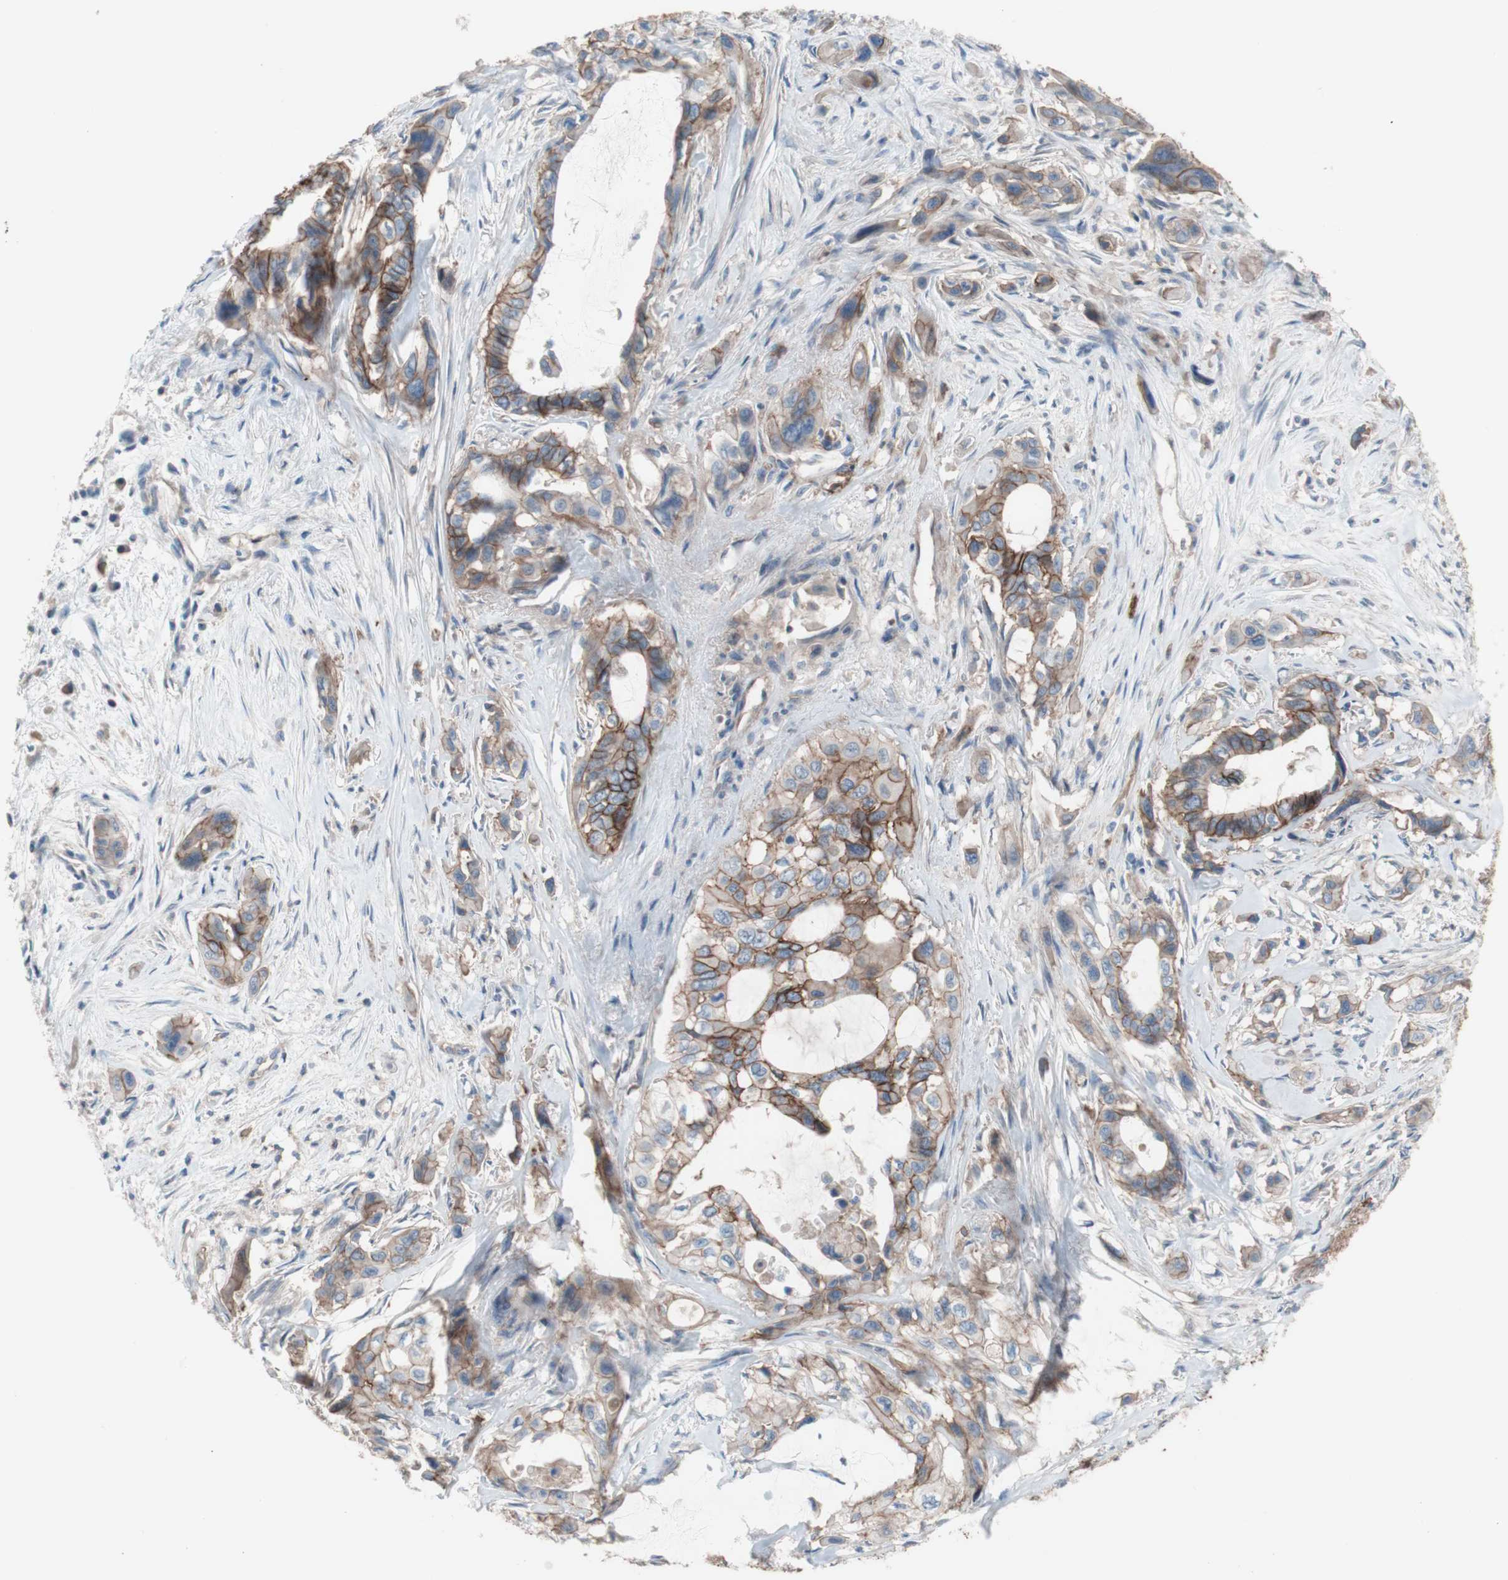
{"staining": {"intensity": "moderate", "quantity": ">75%", "location": "cytoplasmic/membranous"}, "tissue": "pancreatic cancer", "cell_type": "Tumor cells", "image_type": "cancer", "snomed": [{"axis": "morphology", "description": "Adenocarcinoma, NOS"}, {"axis": "topography", "description": "Pancreas"}], "caption": "Pancreatic adenocarcinoma tissue demonstrates moderate cytoplasmic/membranous staining in approximately >75% of tumor cells", "gene": "CD46", "patient": {"sex": "male", "age": 73}}